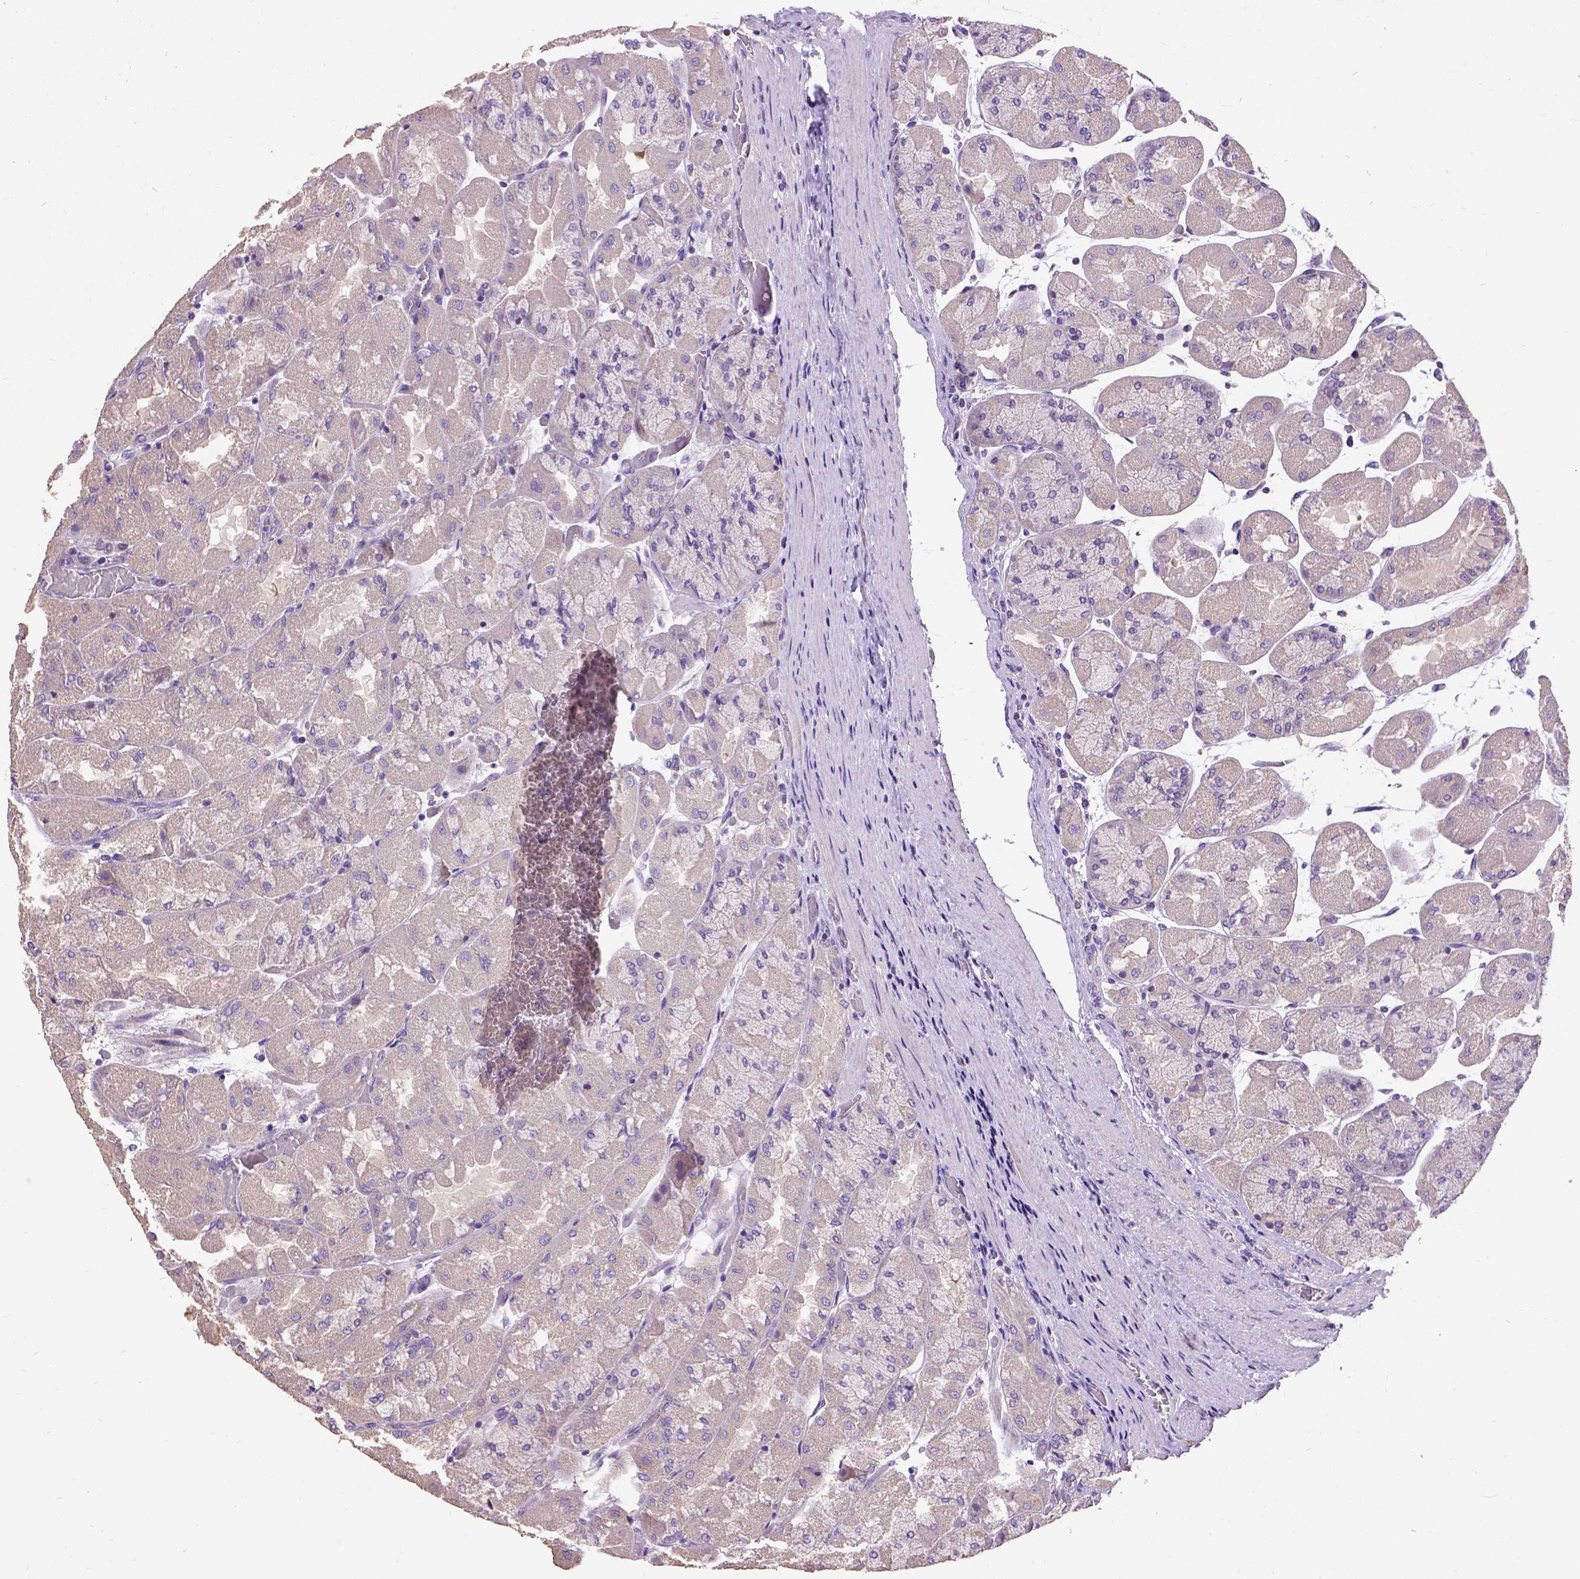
{"staining": {"intensity": "negative", "quantity": "none", "location": "none"}, "tissue": "stomach", "cell_type": "Glandular cells", "image_type": "normal", "snomed": [{"axis": "morphology", "description": "Normal tissue, NOS"}, {"axis": "topography", "description": "Stomach"}], "caption": "This is an immunohistochemistry (IHC) micrograph of benign human stomach. There is no positivity in glandular cells.", "gene": "DQX1", "patient": {"sex": "female", "age": 61}}